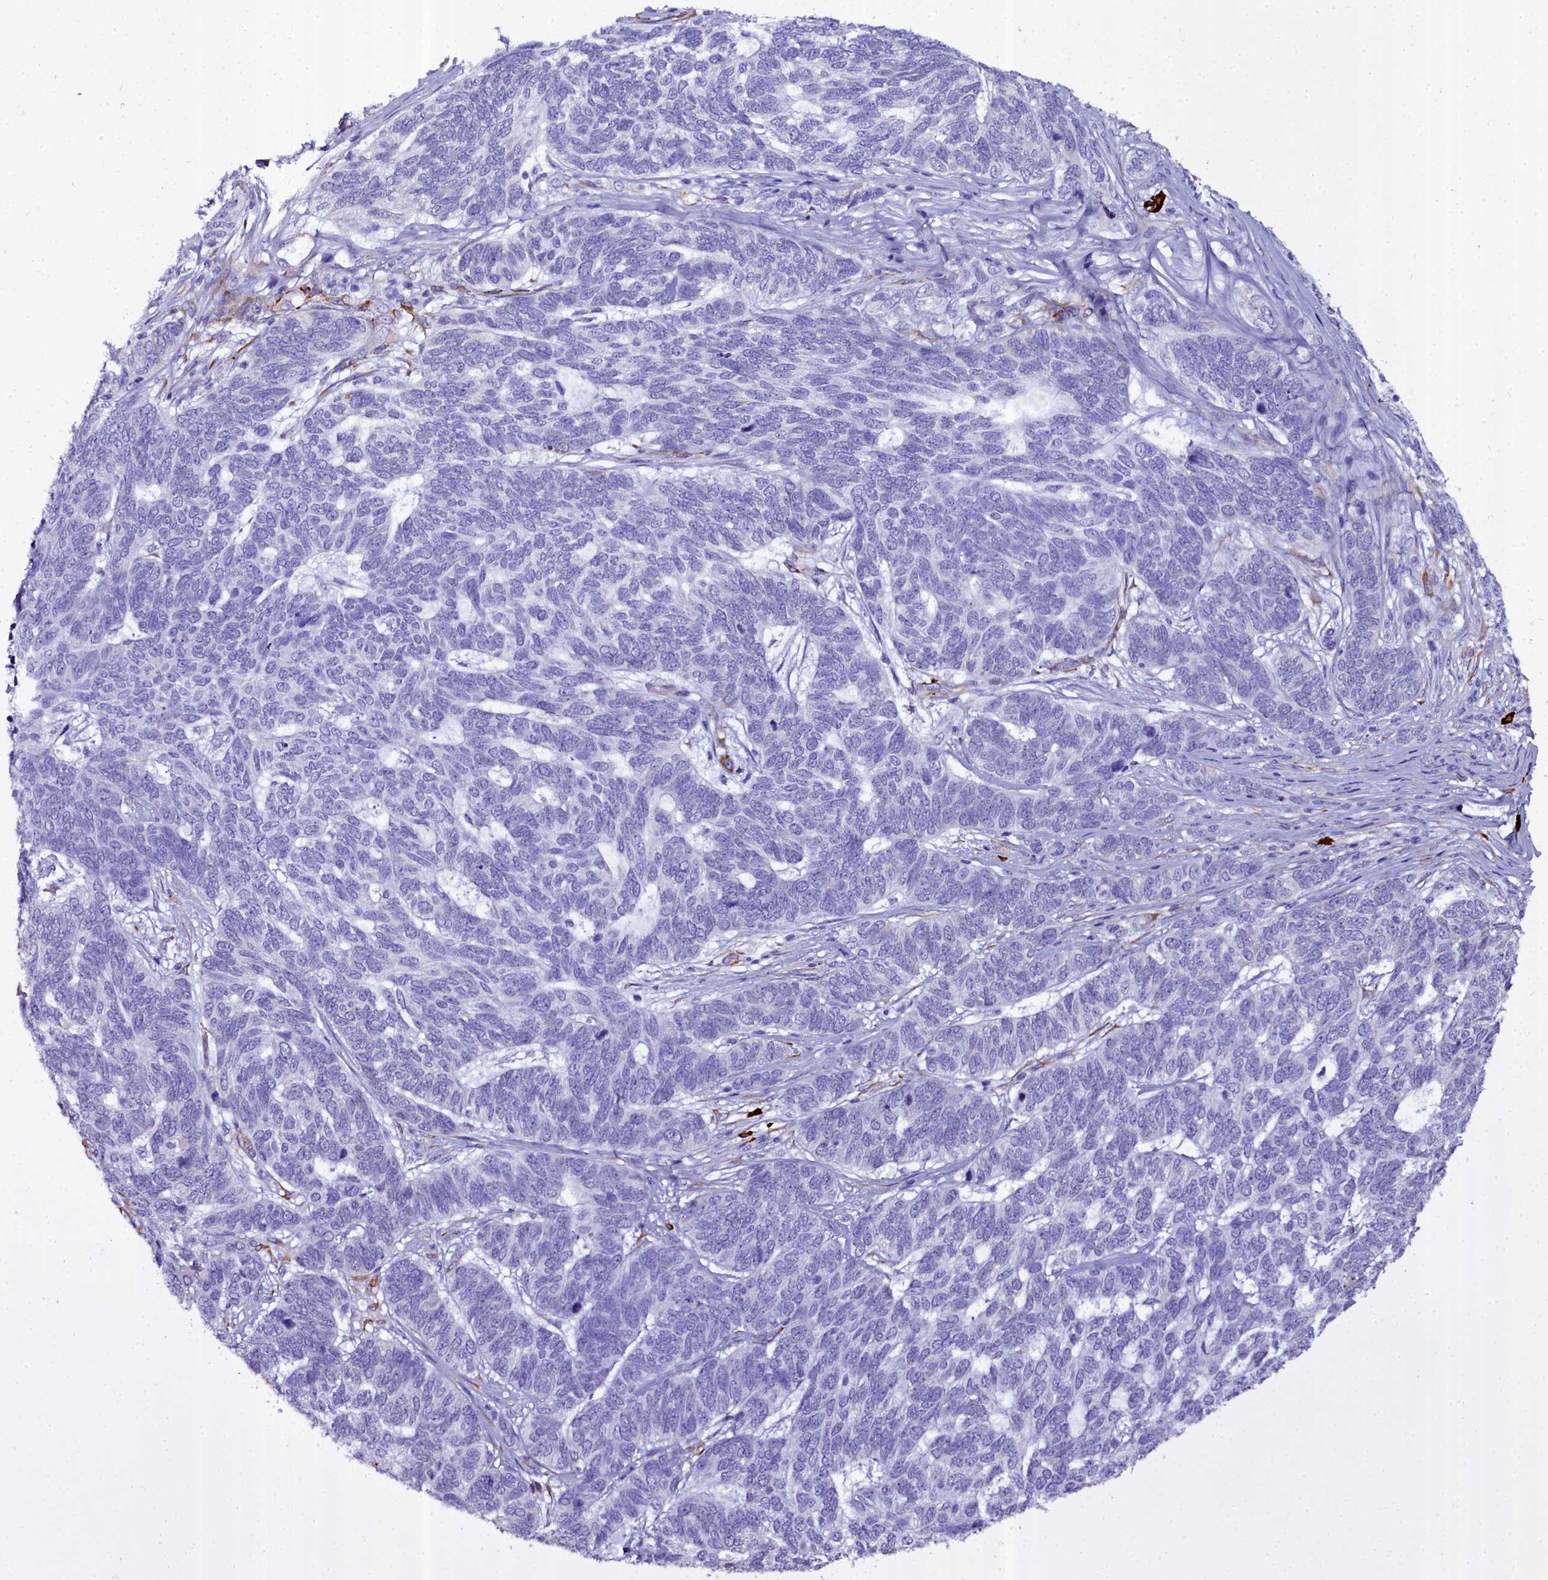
{"staining": {"intensity": "negative", "quantity": "none", "location": "none"}, "tissue": "skin cancer", "cell_type": "Tumor cells", "image_type": "cancer", "snomed": [{"axis": "morphology", "description": "Basal cell carcinoma"}, {"axis": "topography", "description": "Skin"}], "caption": "DAB immunohistochemical staining of skin basal cell carcinoma exhibits no significant positivity in tumor cells.", "gene": "TXNDC5", "patient": {"sex": "female", "age": 65}}